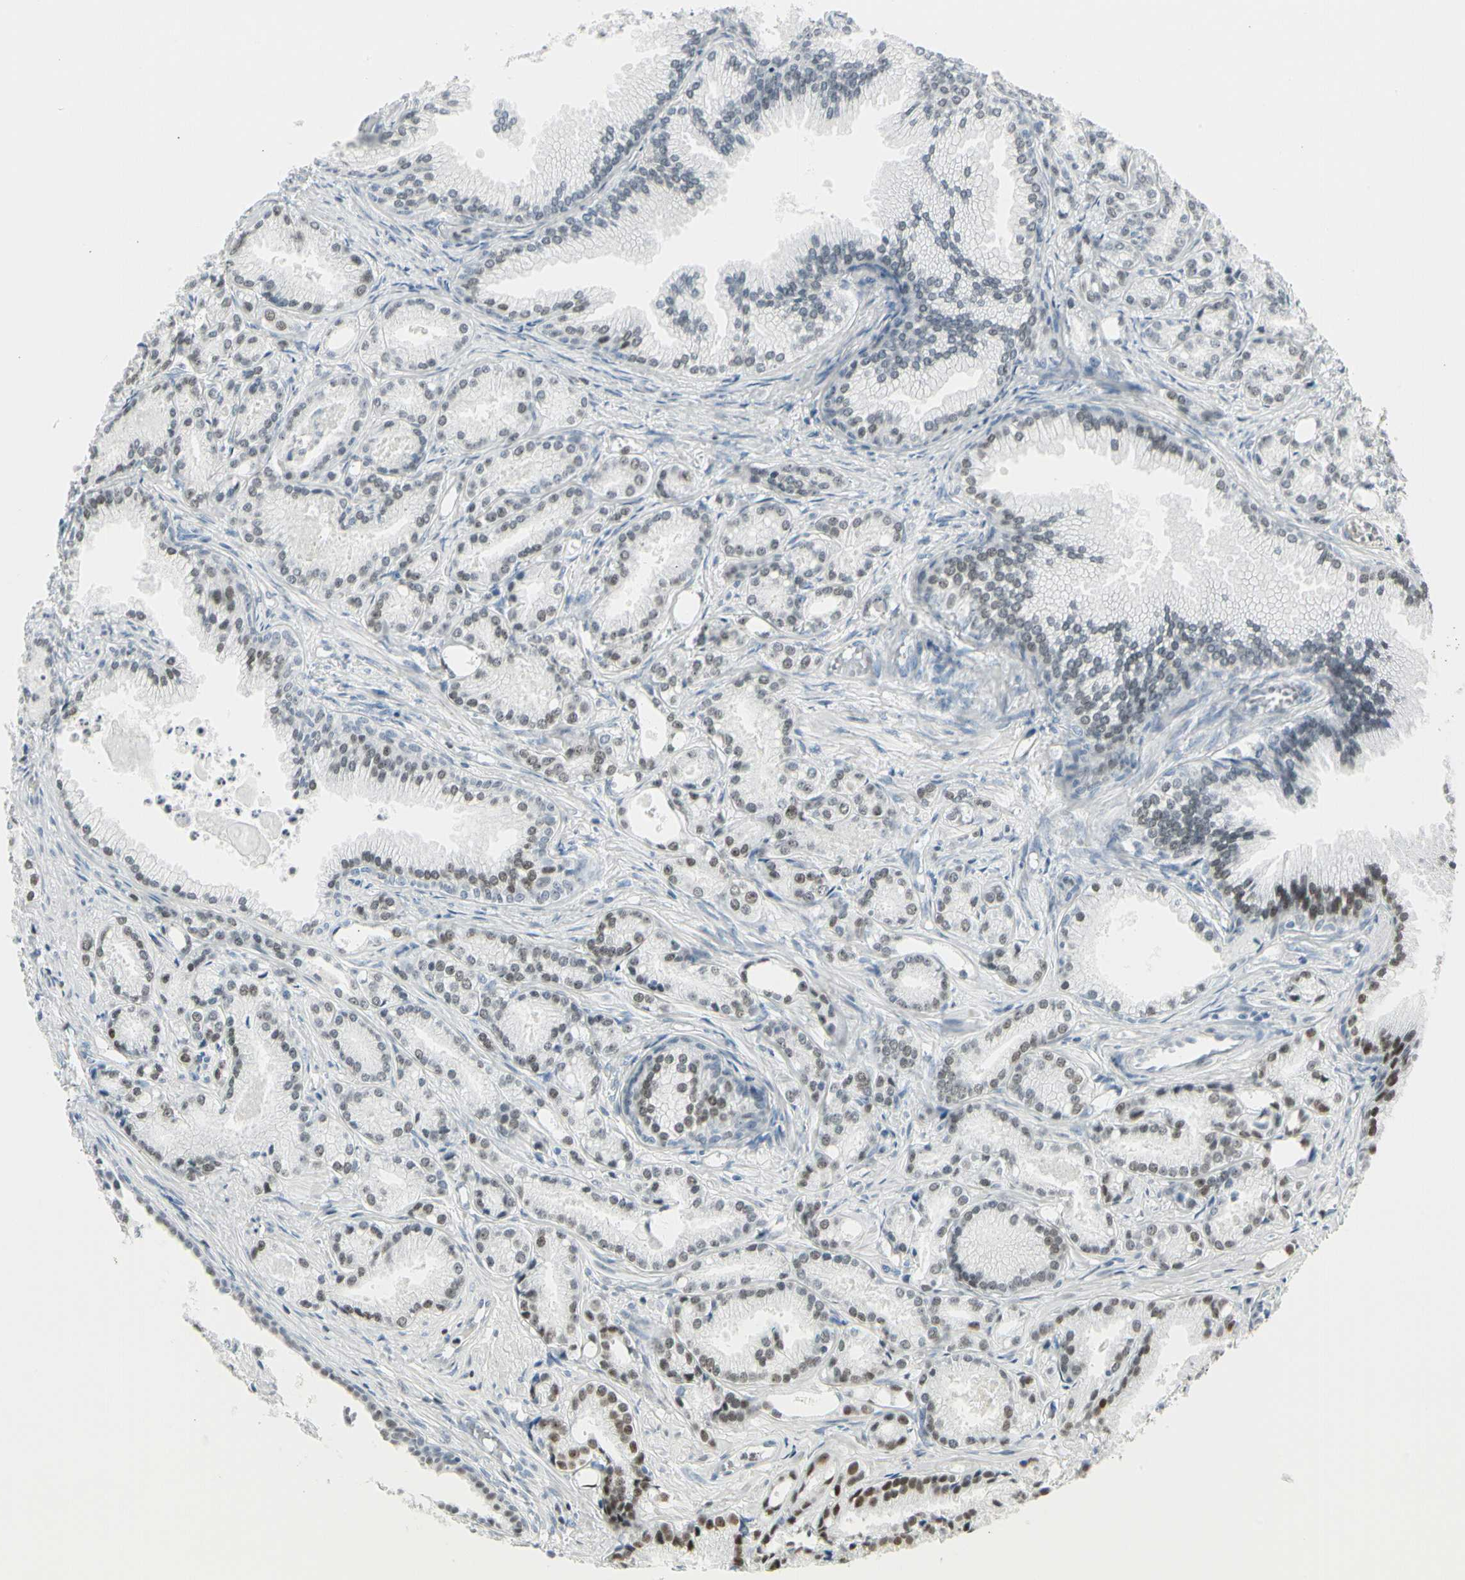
{"staining": {"intensity": "moderate", "quantity": "<25%", "location": "nuclear"}, "tissue": "prostate cancer", "cell_type": "Tumor cells", "image_type": "cancer", "snomed": [{"axis": "morphology", "description": "Adenocarcinoma, Low grade"}, {"axis": "topography", "description": "Prostate"}], "caption": "Prostate cancer (adenocarcinoma (low-grade)) tissue reveals moderate nuclear expression in about <25% of tumor cells, visualized by immunohistochemistry.", "gene": "ZBTB7B", "patient": {"sex": "male", "age": 72}}